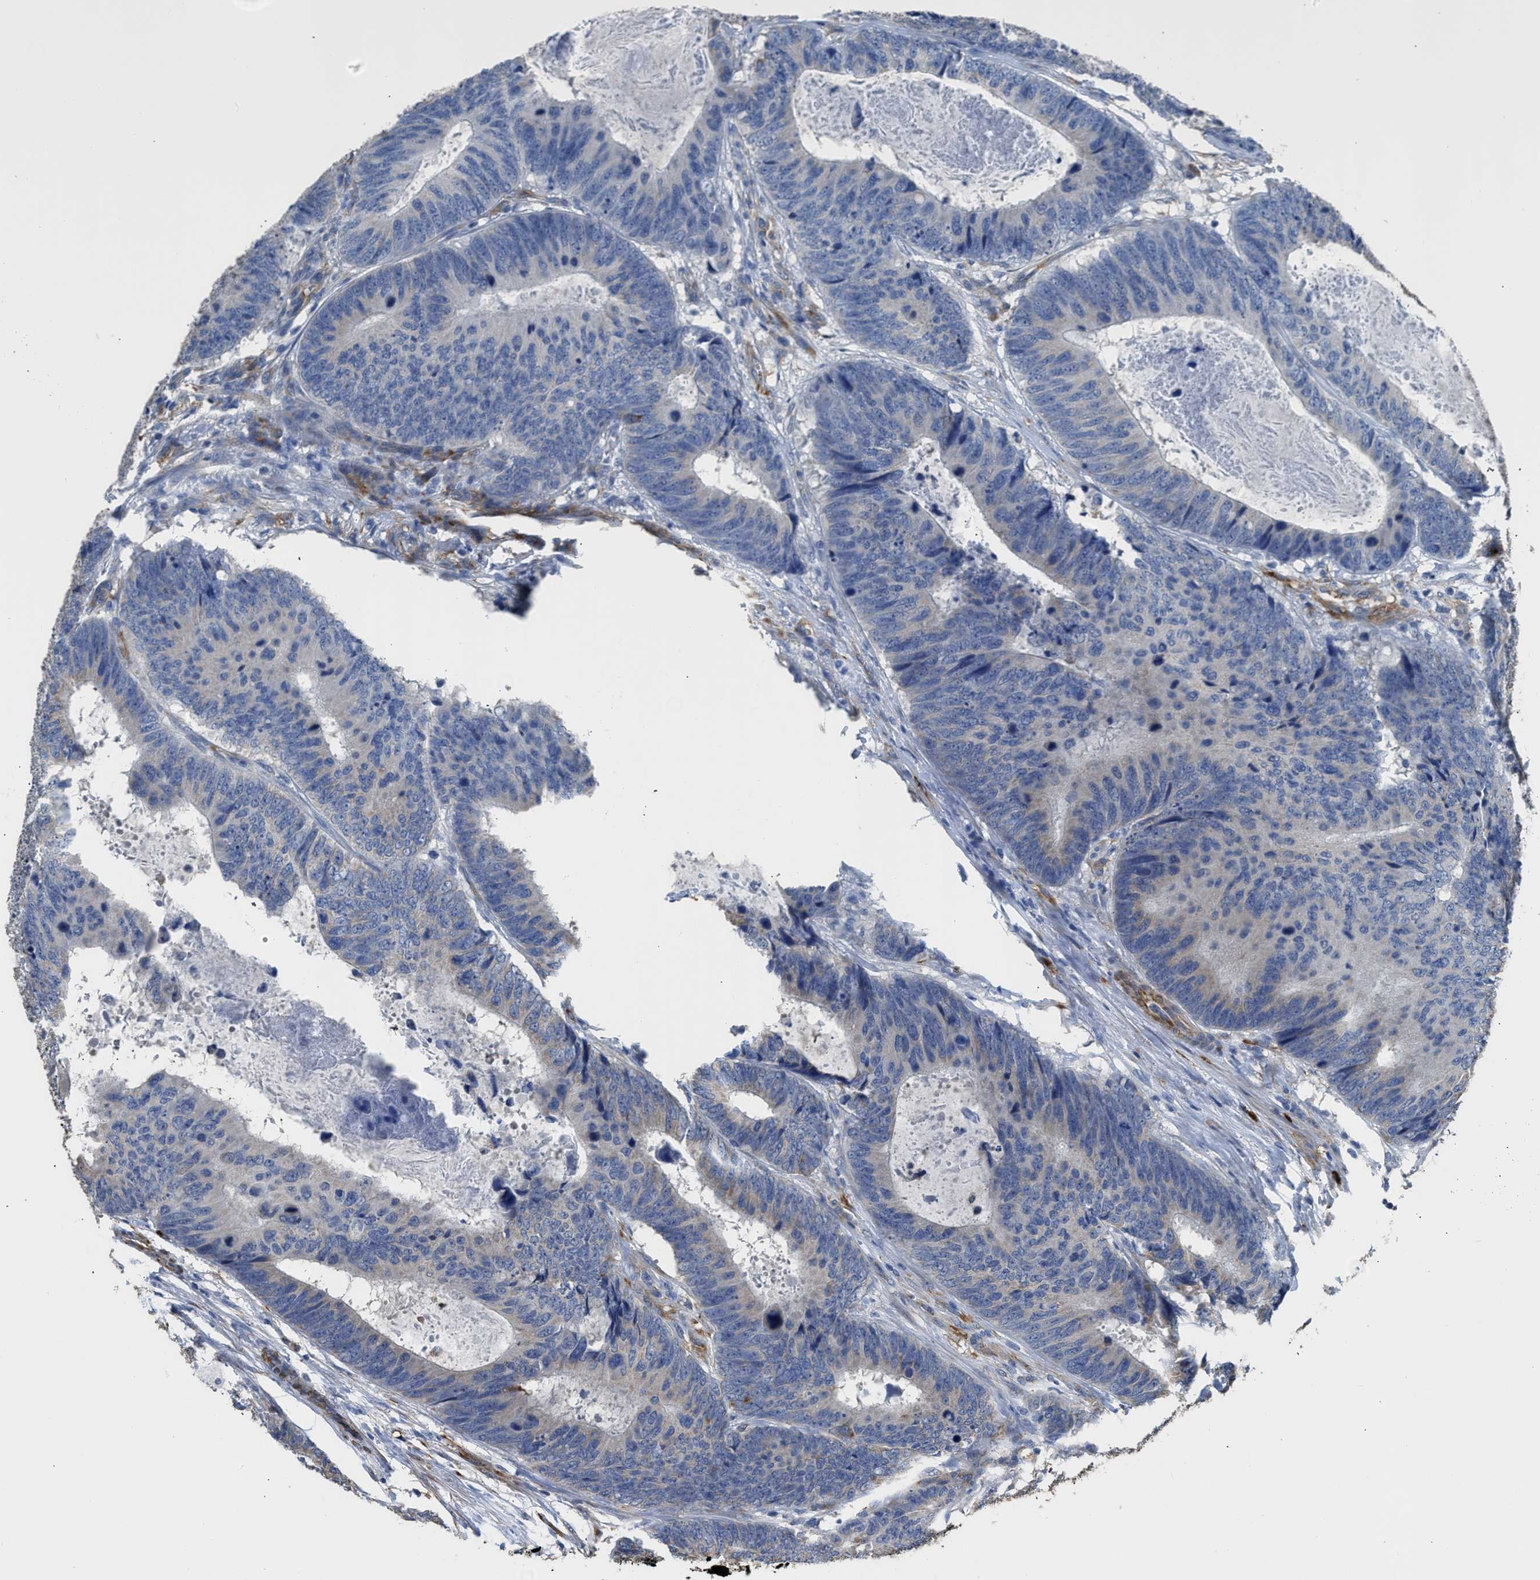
{"staining": {"intensity": "weak", "quantity": "<25%", "location": "cytoplasmic/membranous"}, "tissue": "colorectal cancer", "cell_type": "Tumor cells", "image_type": "cancer", "snomed": [{"axis": "morphology", "description": "Adenocarcinoma, NOS"}, {"axis": "topography", "description": "Colon"}], "caption": "Photomicrograph shows no protein expression in tumor cells of colorectal cancer (adenocarcinoma) tissue.", "gene": "ZSWIM5", "patient": {"sex": "male", "age": 56}}